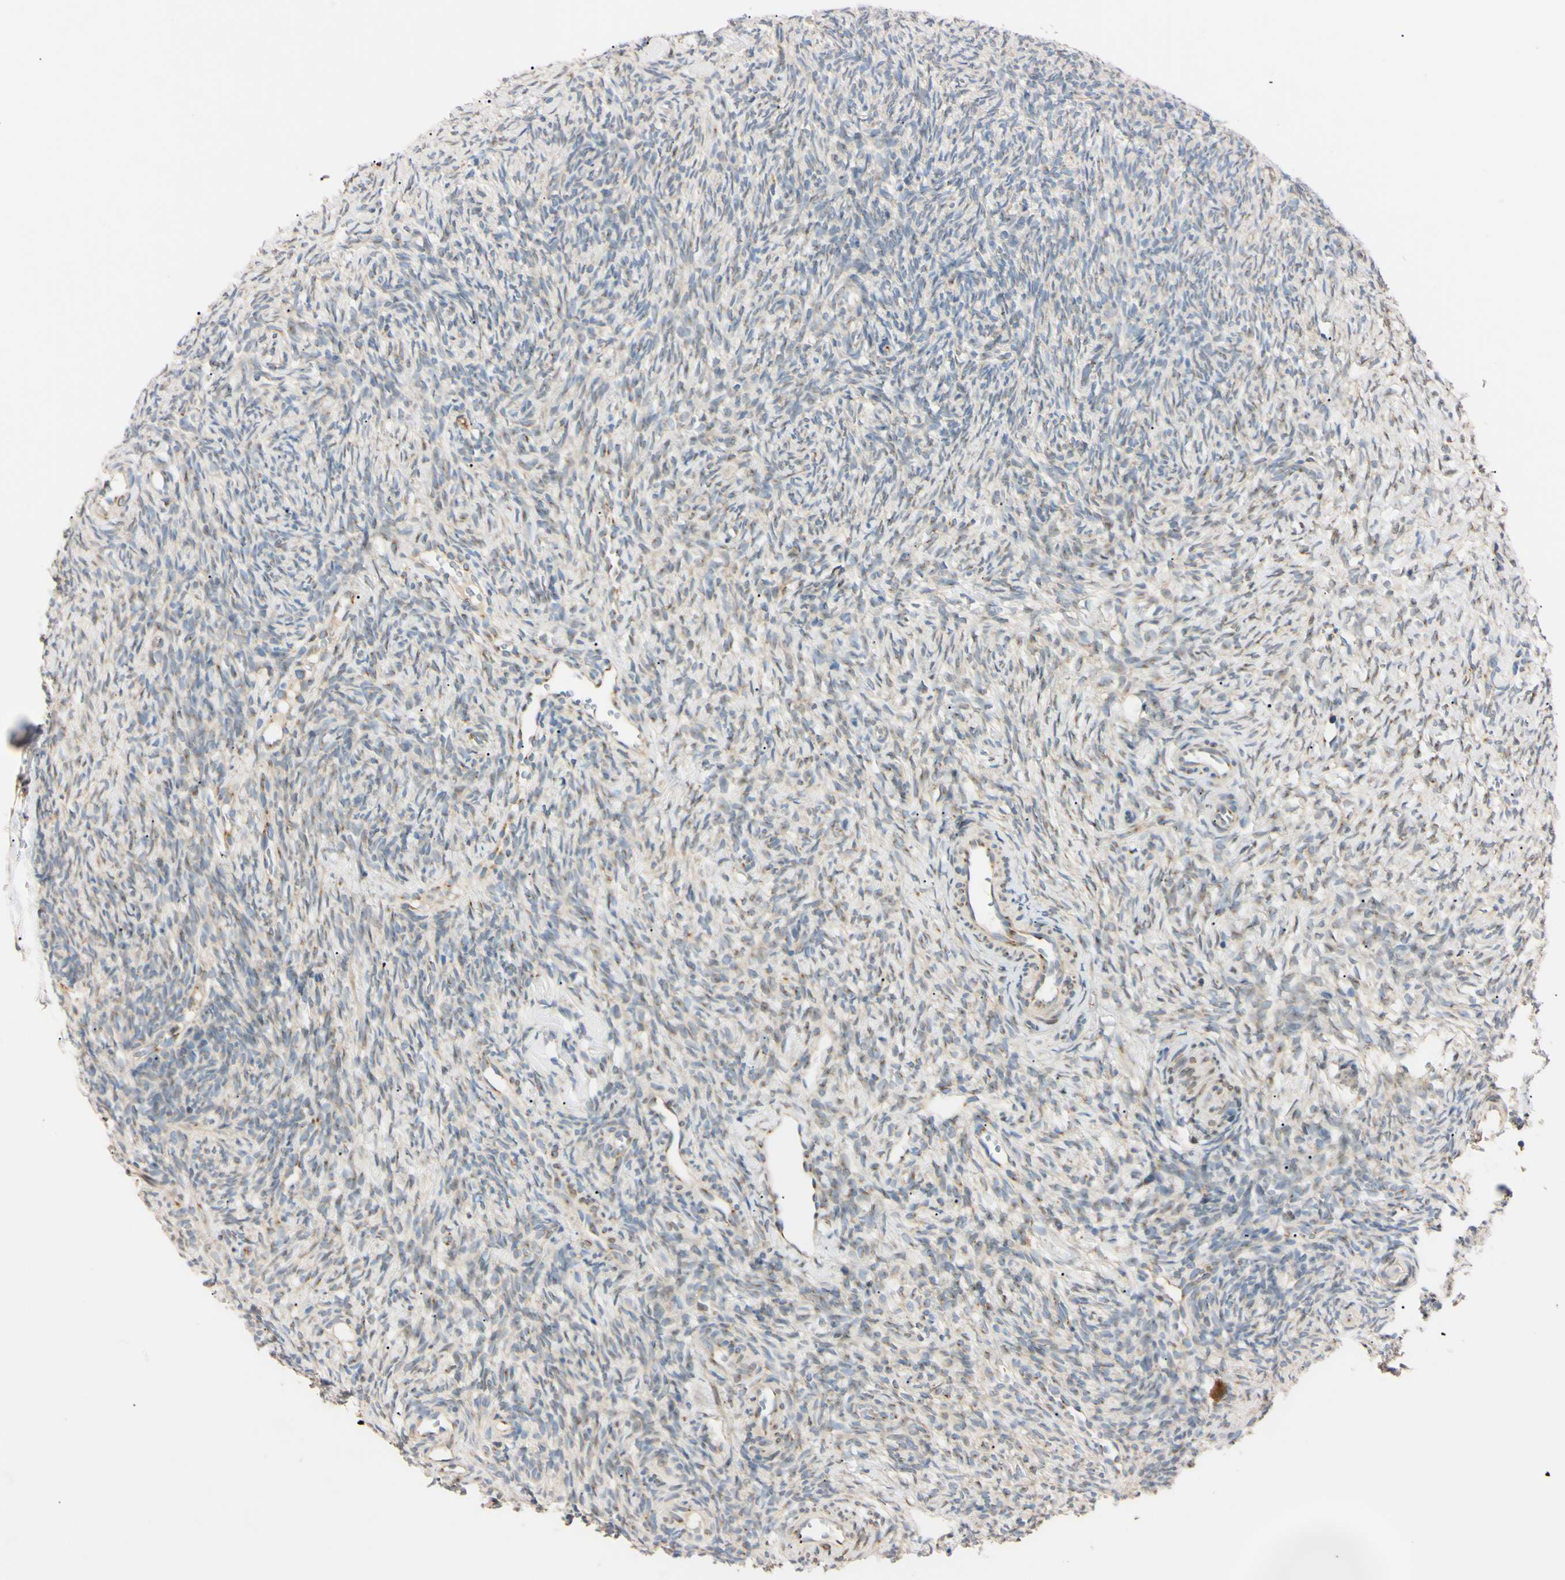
{"staining": {"intensity": "negative", "quantity": "none", "location": "none"}, "tissue": "ovary", "cell_type": "Ovarian stroma cells", "image_type": "normal", "snomed": [{"axis": "morphology", "description": "Normal tissue, NOS"}, {"axis": "topography", "description": "Ovary"}], "caption": "An image of ovary stained for a protein exhibits no brown staining in ovarian stroma cells. The staining is performed using DAB brown chromogen with nuclei counter-stained in using hematoxylin.", "gene": "IER3IP1", "patient": {"sex": "female", "age": 35}}